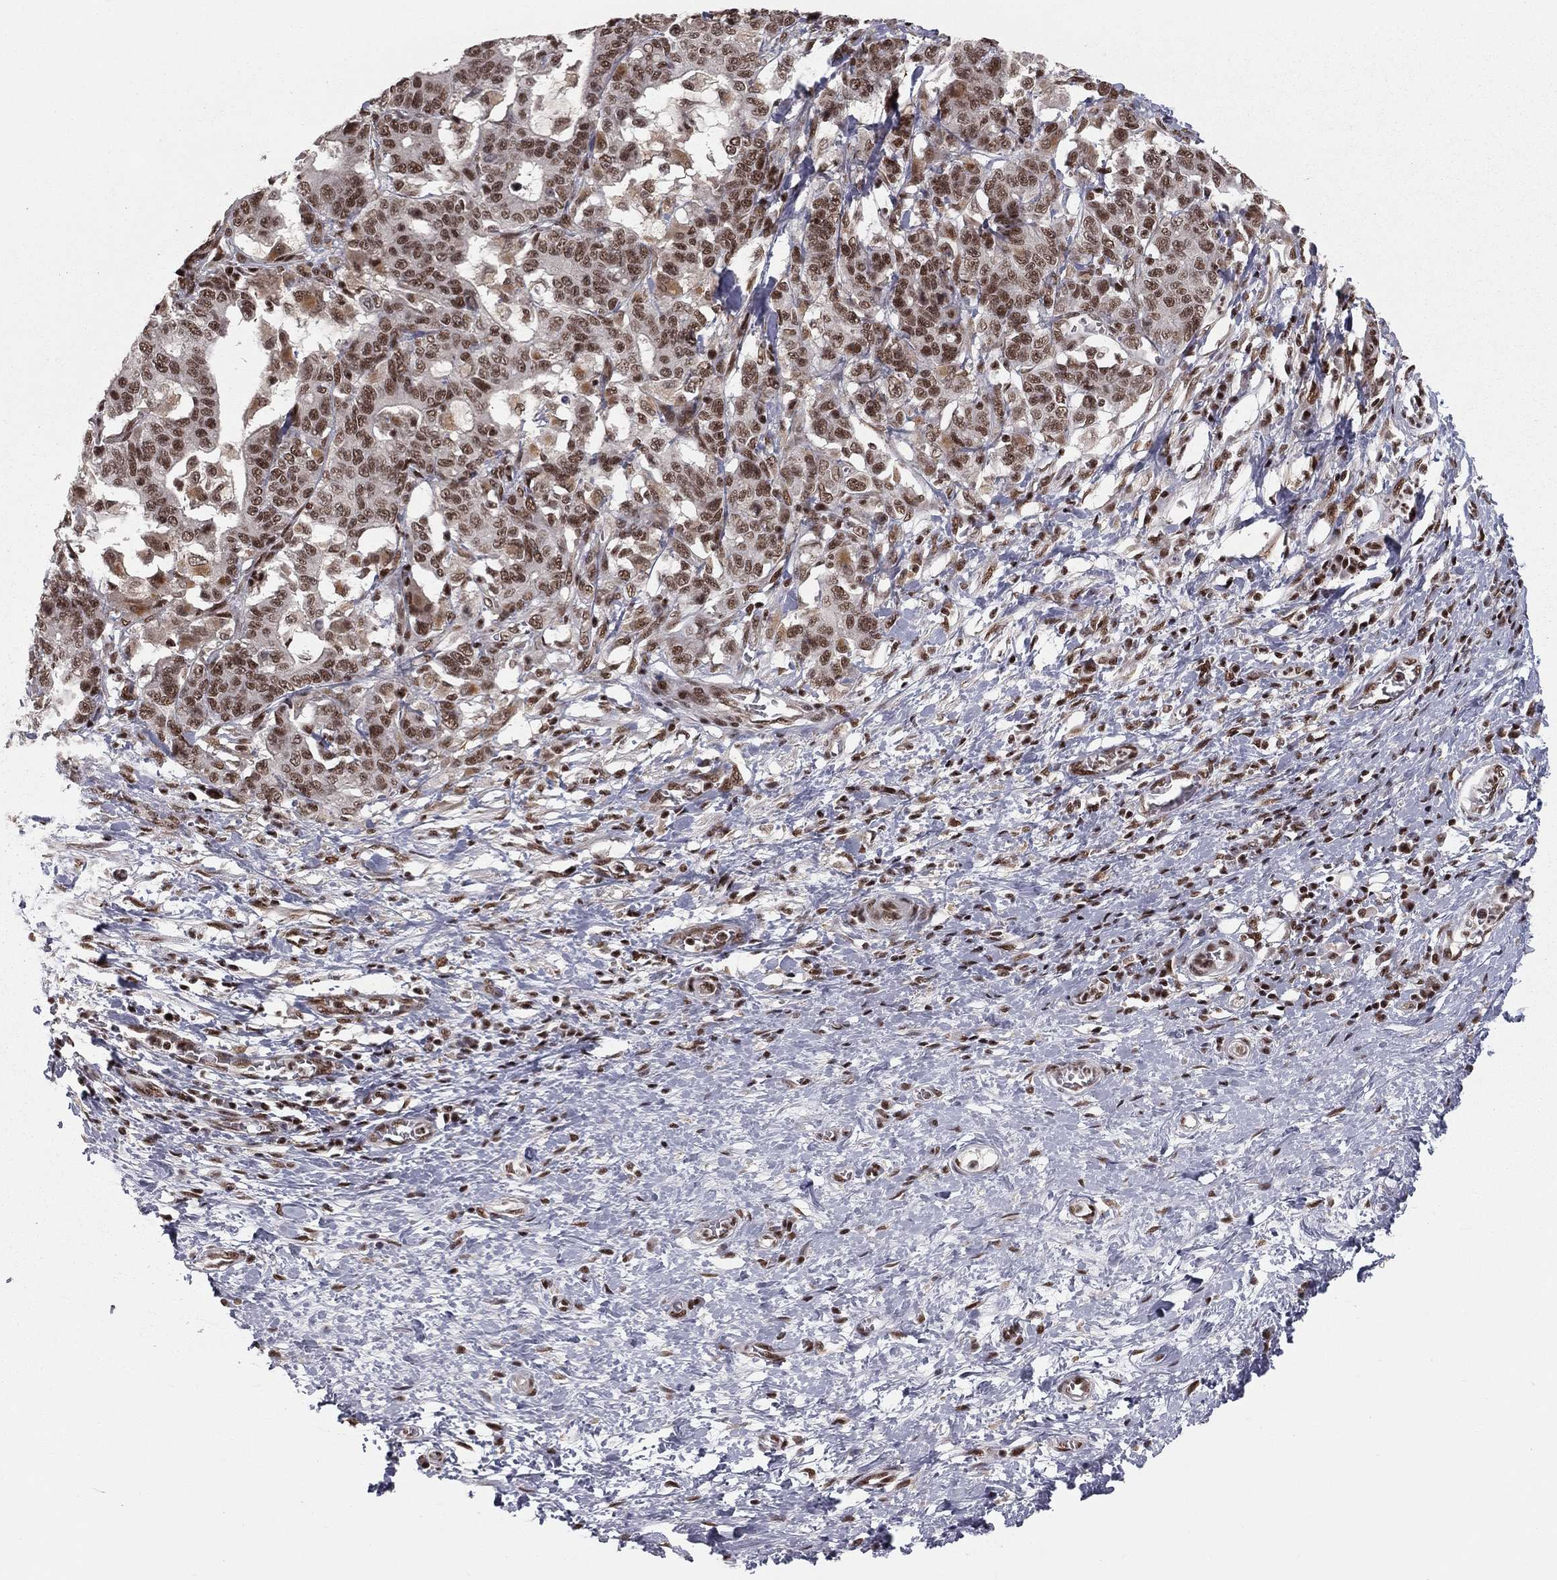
{"staining": {"intensity": "moderate", "quantity": "25%-75%", "location": "nuclear"}, "tissue": "stomach cancer", "cell_type": "Tumor cells", "image_type": "cancer", "snomed": [{"axis": "morphology", "description": "Normal tissue, NOS"}, {"axis": "morphology", "description": "Adenocarcinoma, NOS"}, {"axis": "topography", "description": "Stomach"}], "caption": "Protein staining displays moderate nuclear expression in approximately 25%-75% of tumor cells in stomach adenocarcinoma.", "gene": "NFYB", "patient": {"sex": "female", "age": 64}}